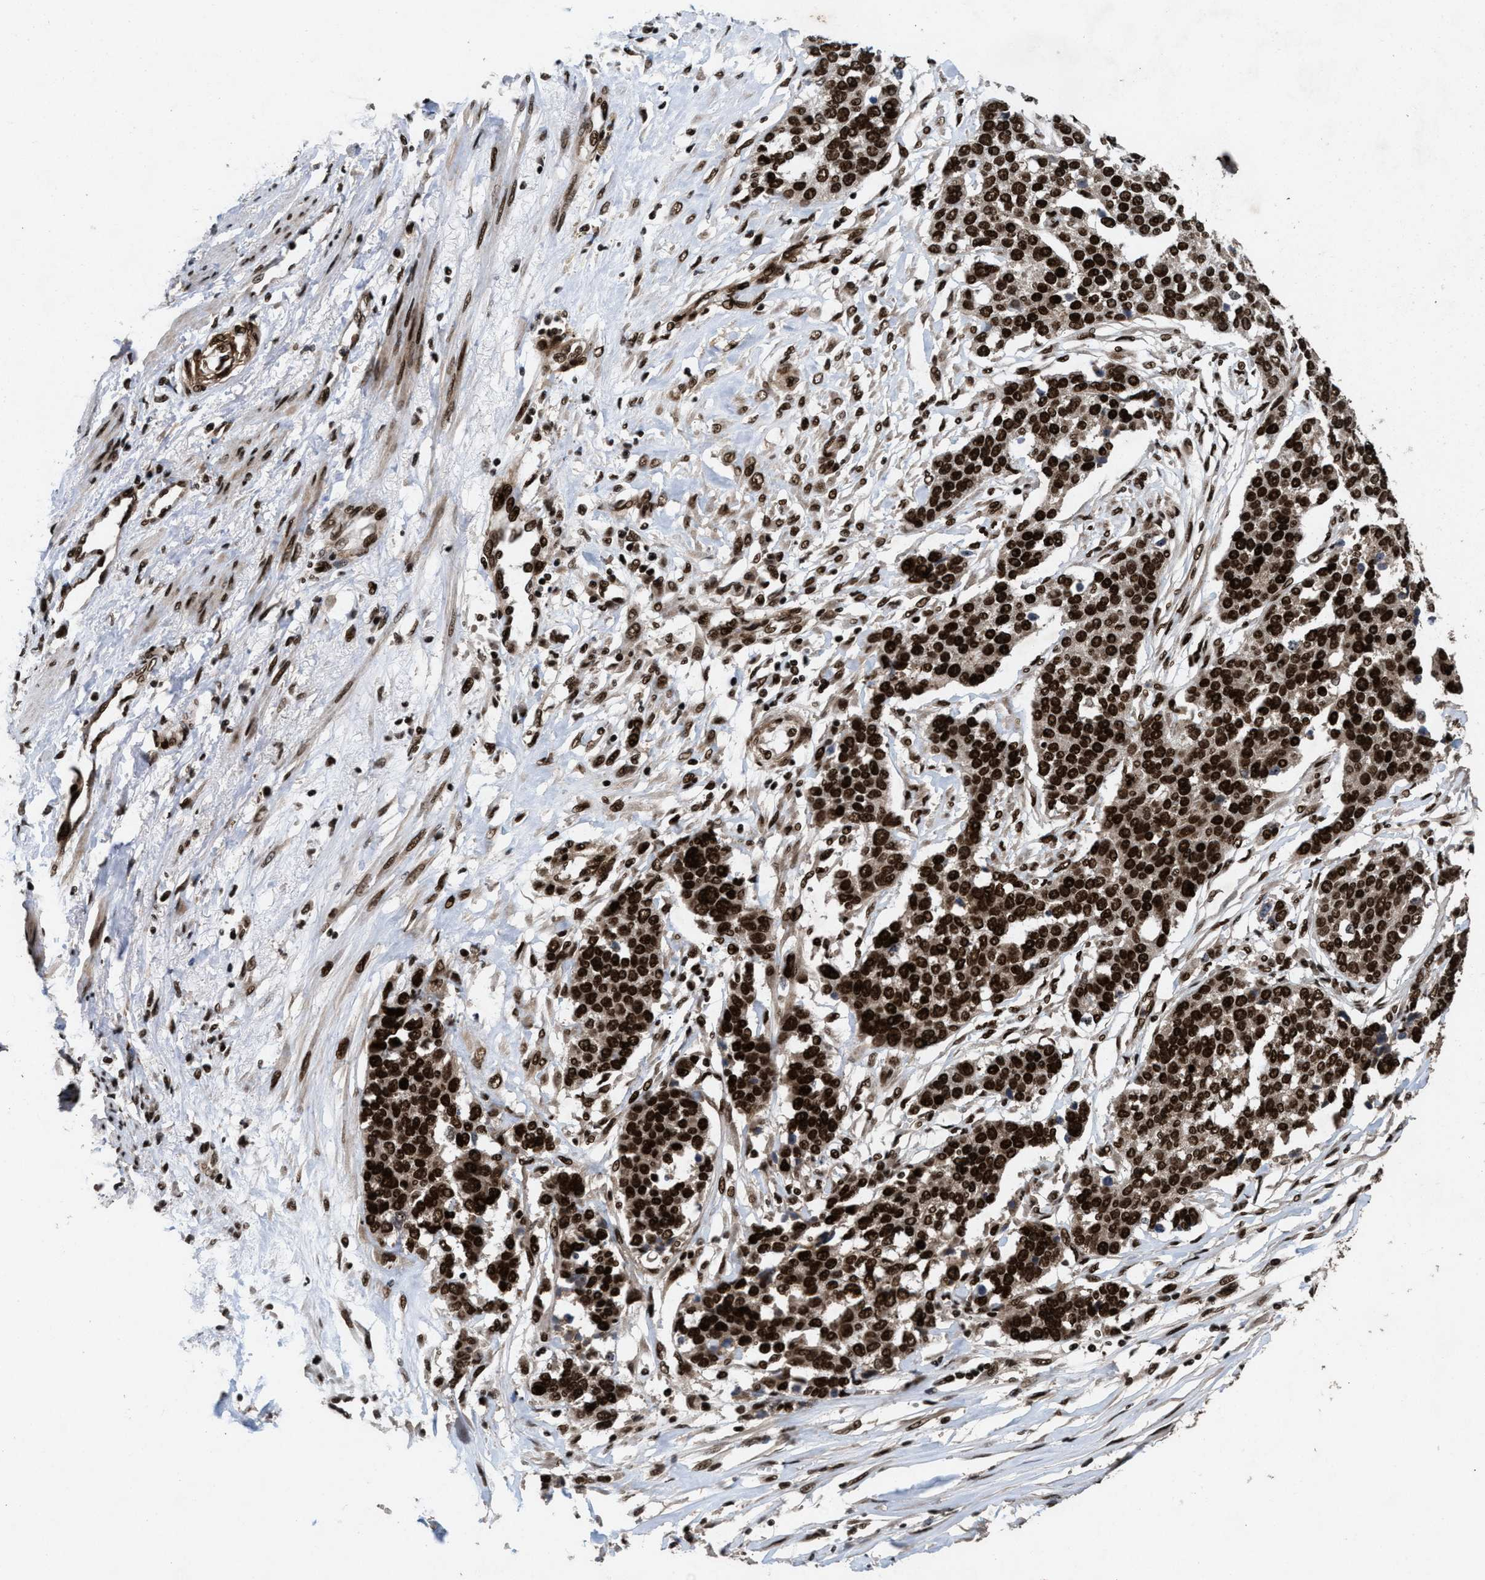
{"staining": {"intensity": "strong", "quantity": ">75%", "location": "nuclear"}, "tissue": "ovarian cancer", "cell_type": "Tumor cells", "image_type": "cancer", "snomed": [{"axis": "morphology", "description": "Cystadenocarcinoma, serous, NOS"}, {"axis": "topography", "description": "Ovary"}], "caption": "Immunohistochemical staining of serous cystadenocarcinoma (ovarian) shows high levels of strong nuclear protein positivity in about >75% of tumor cells. The protein is stained brown, and the nuclei are stained in blue (DAB (3,3'-diaminobenzidine) IHC with brightfield microscopy, high magnification).", "gene": "WIZ", "patient": {"sex": "female", "age": 44}}